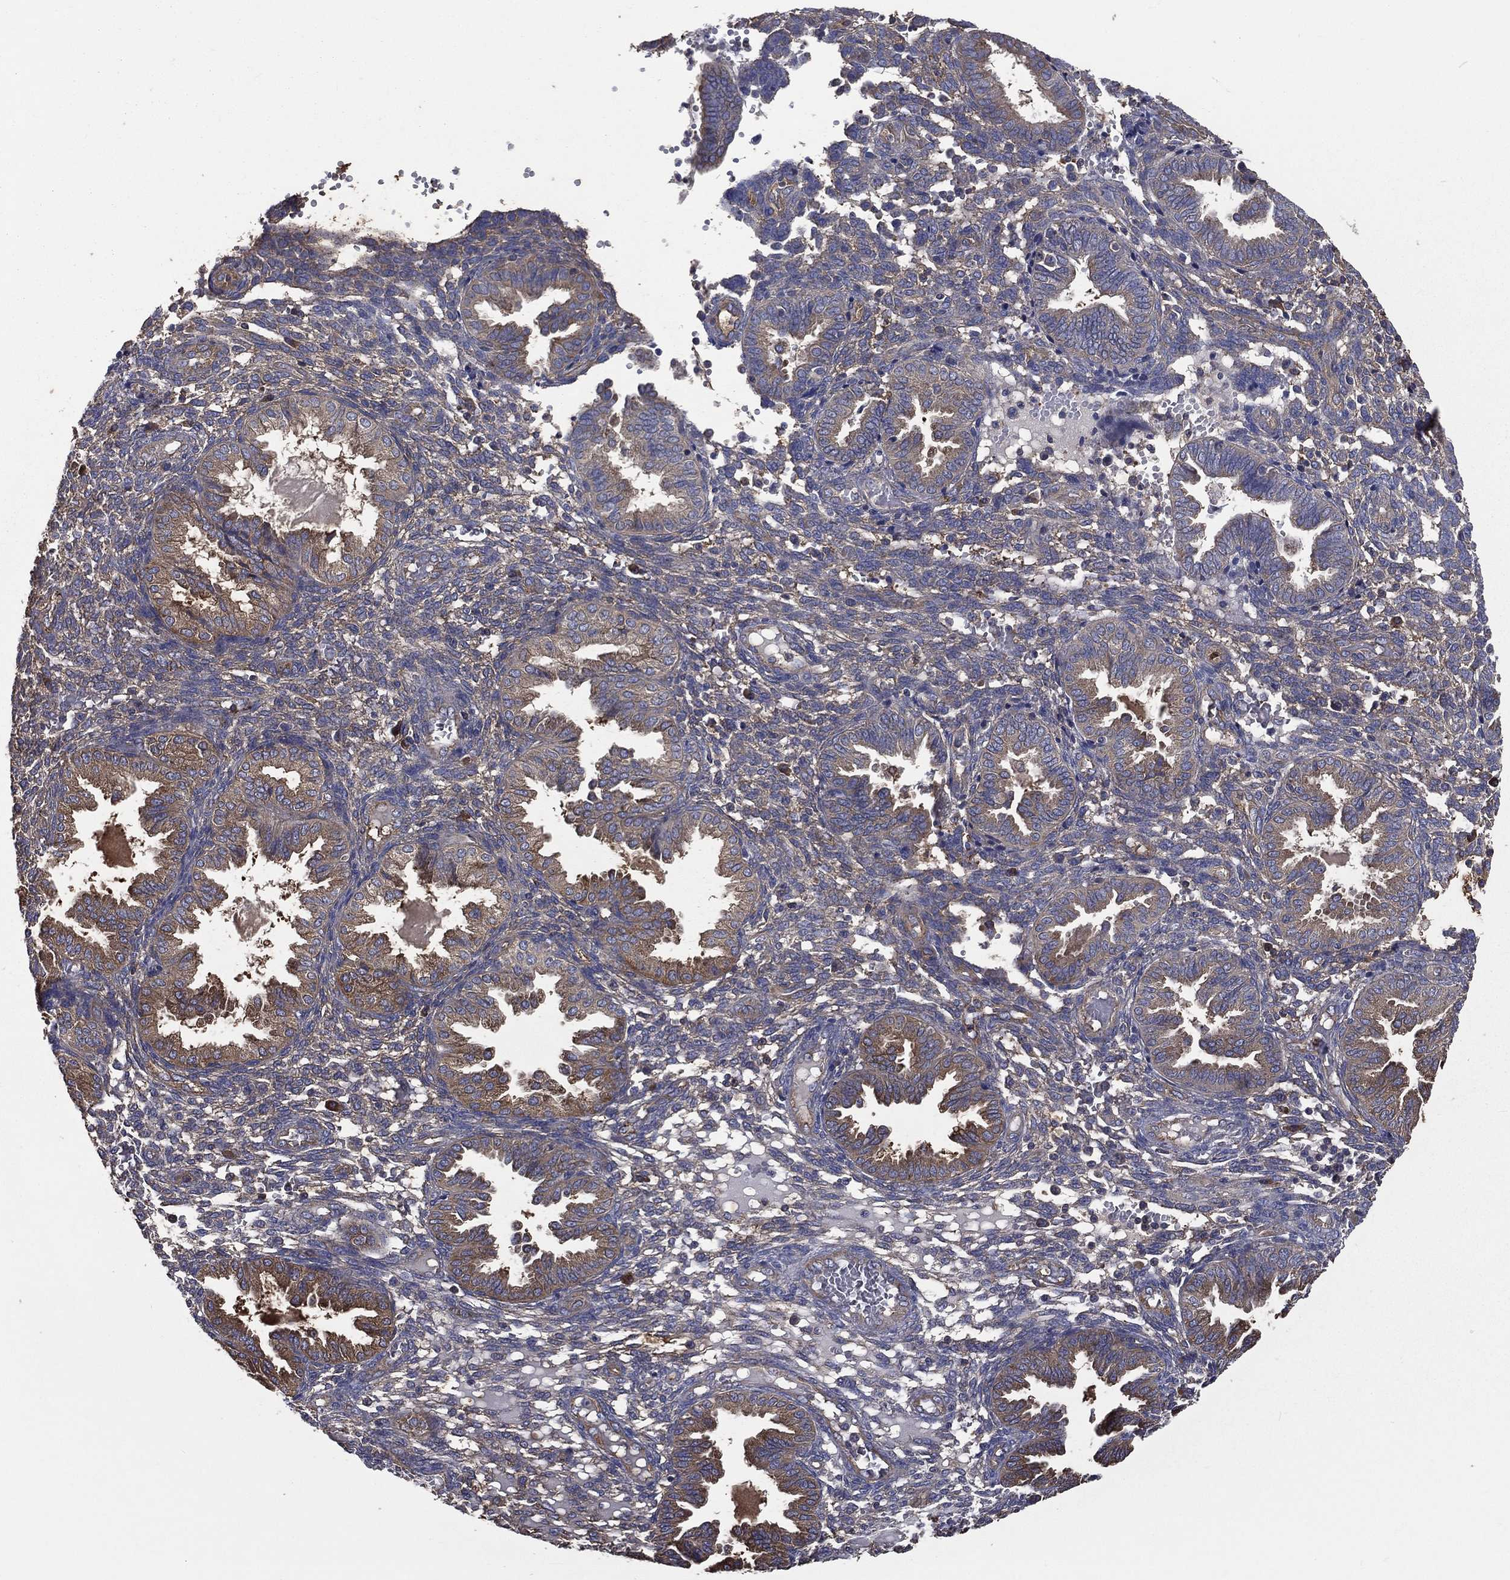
{"staining": {"intensity": "negative", "quantity": "none", "location": "none"}, "tissue": "endometrium", "cell_type": "Cells in endometrial stroma", "image_type": "normal", "snomed": [{"axis": "morphology", "description": "Normal tissue, NOS"}, {"axis": "topography", "description": "Endometrium"}], "caption": "Cells in endometrial stroma show no significant expression in unremarkable endometrium.", "gene": "SARS1", "patient": {"sex": "female", "age": 42}}